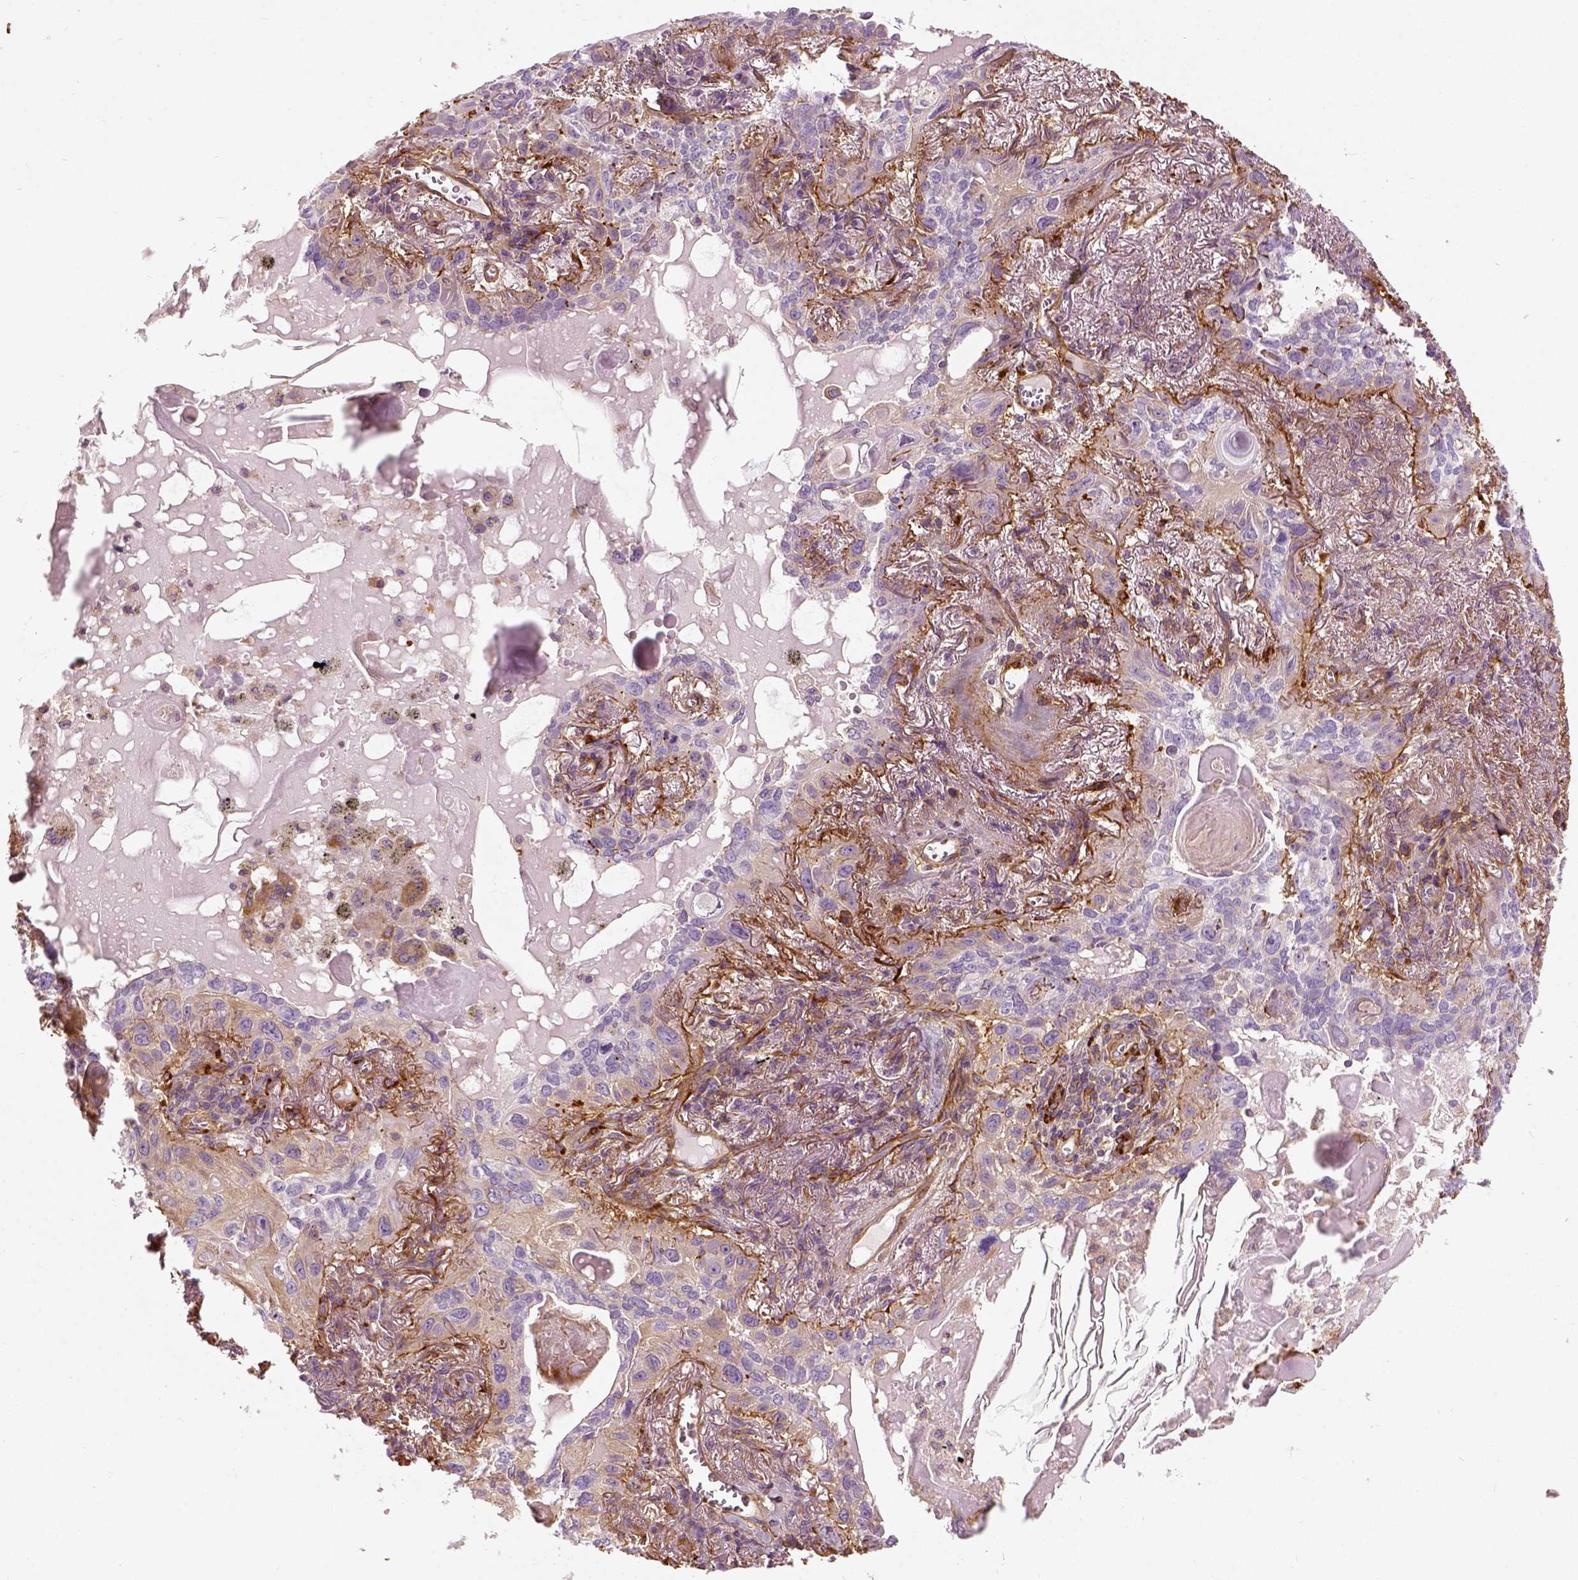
{"staining": {"intensity": "weak", "quantity": "25%-75%", "location": "cytoplasmic/membranous"}, "tissue": "lung cancer", "cell_type": "Tumor cells", "image_type": "cancer", "snomed": [{"axis": "morphology", "description": "Squamous cell carcinoma, NOS"}, {"axis": "topography", "description": "Lung"}], "caption": "Tumor cells exhibit weak cytoplasmic/membranous staining in about 25%-75% of cells in squamous cell carcinoma (lung).", "gene": "COL6A2", "patient": {"sex": "male", "age": 79}}